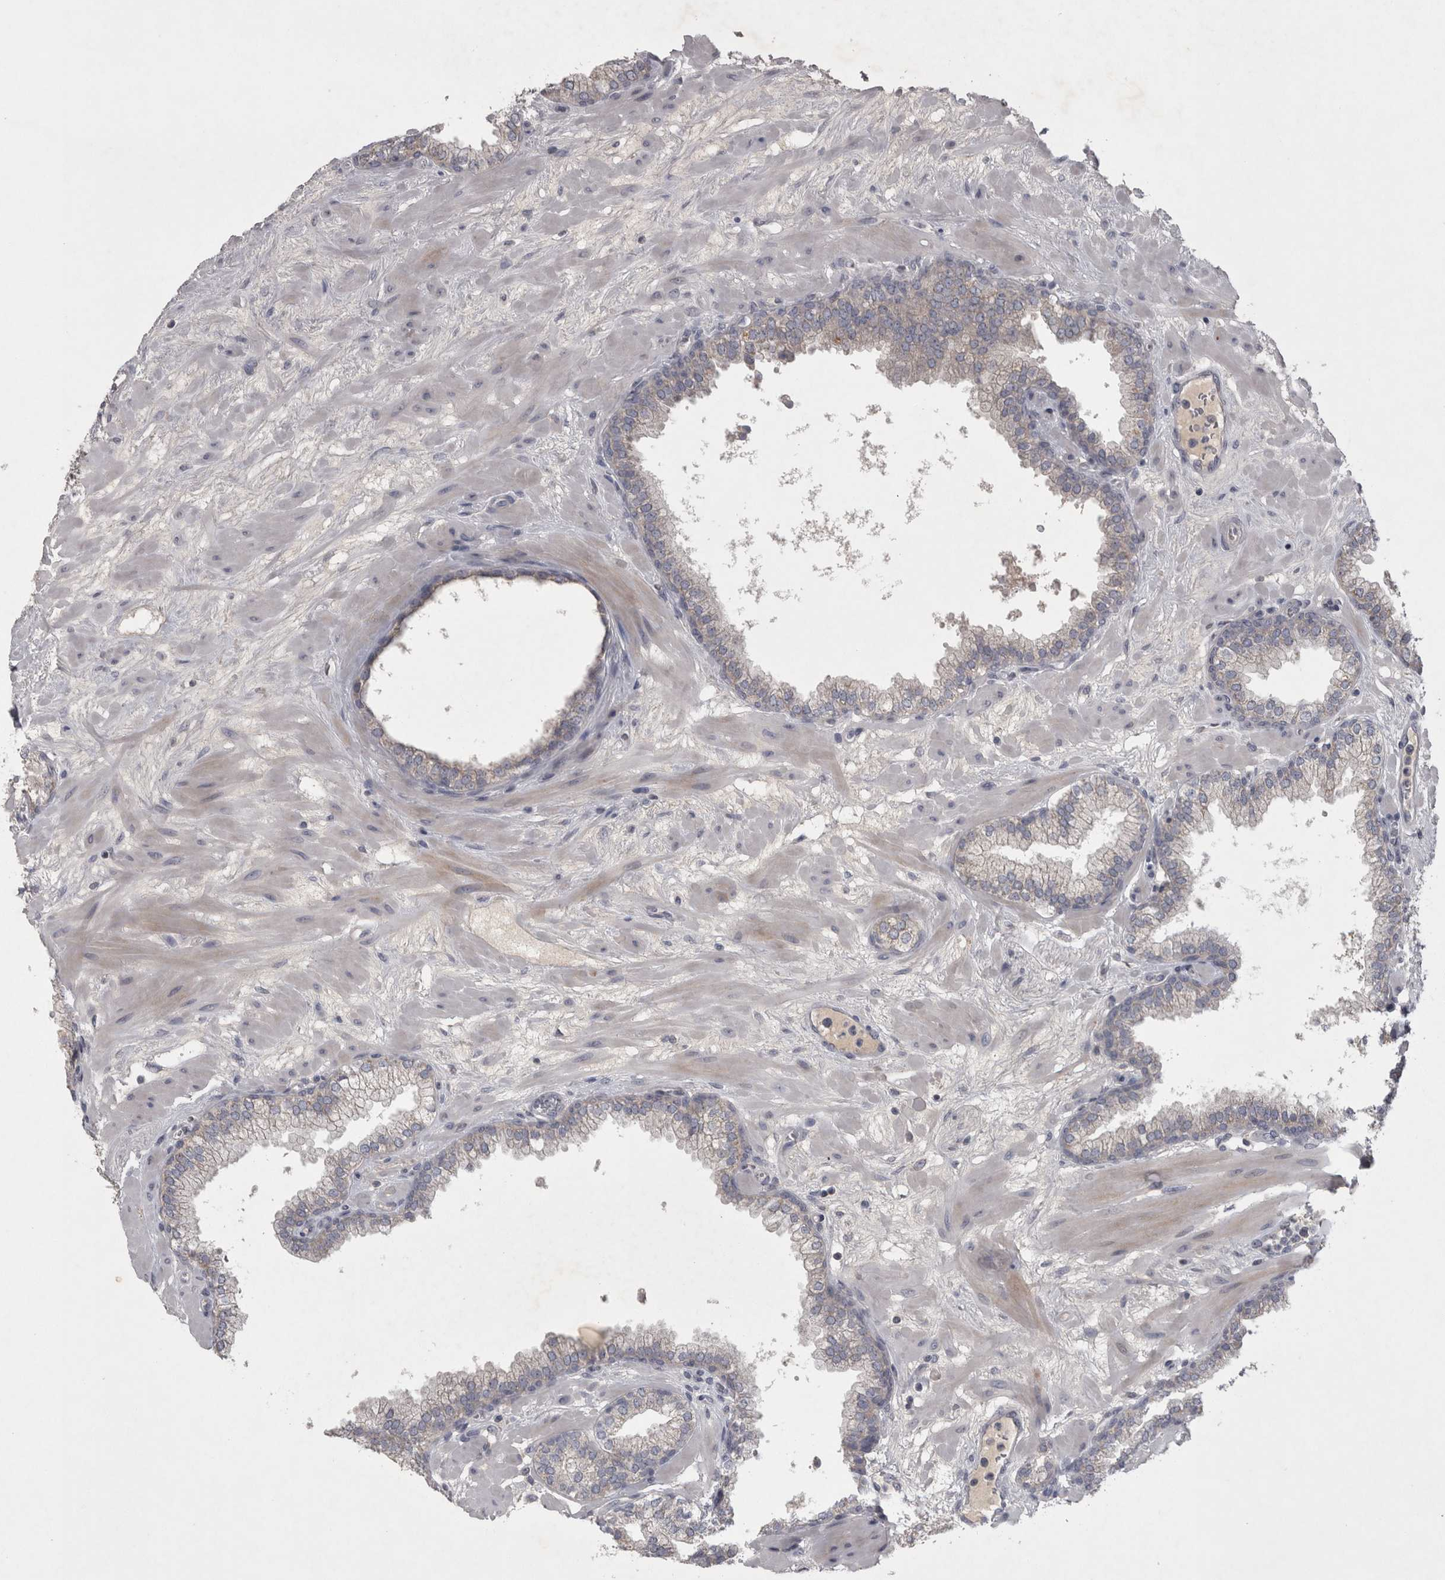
{"staining": {"intensity": "negative", "quantity": "none", "location": "none"}, "tissue": "prostate", "cell_type": "Glandular cells", "image_type": "normal", "snomed": [{"axis": "morphology", "description": "Normal tissue, NOS"}, {"axis": "morphology", "description": "Urothelial carcinoma, Low grade"}, {"axis": "topography", "description": "Urinary bladder"}, {"axis": "topography", "description": "Prostate"}], "caption": "Prostate stained for a protein using immunohistochemistry (IHC) exhibits no expression glandular cells.", "gene": "ENPP7", "patient": {"sex": "male", "age": 60}}